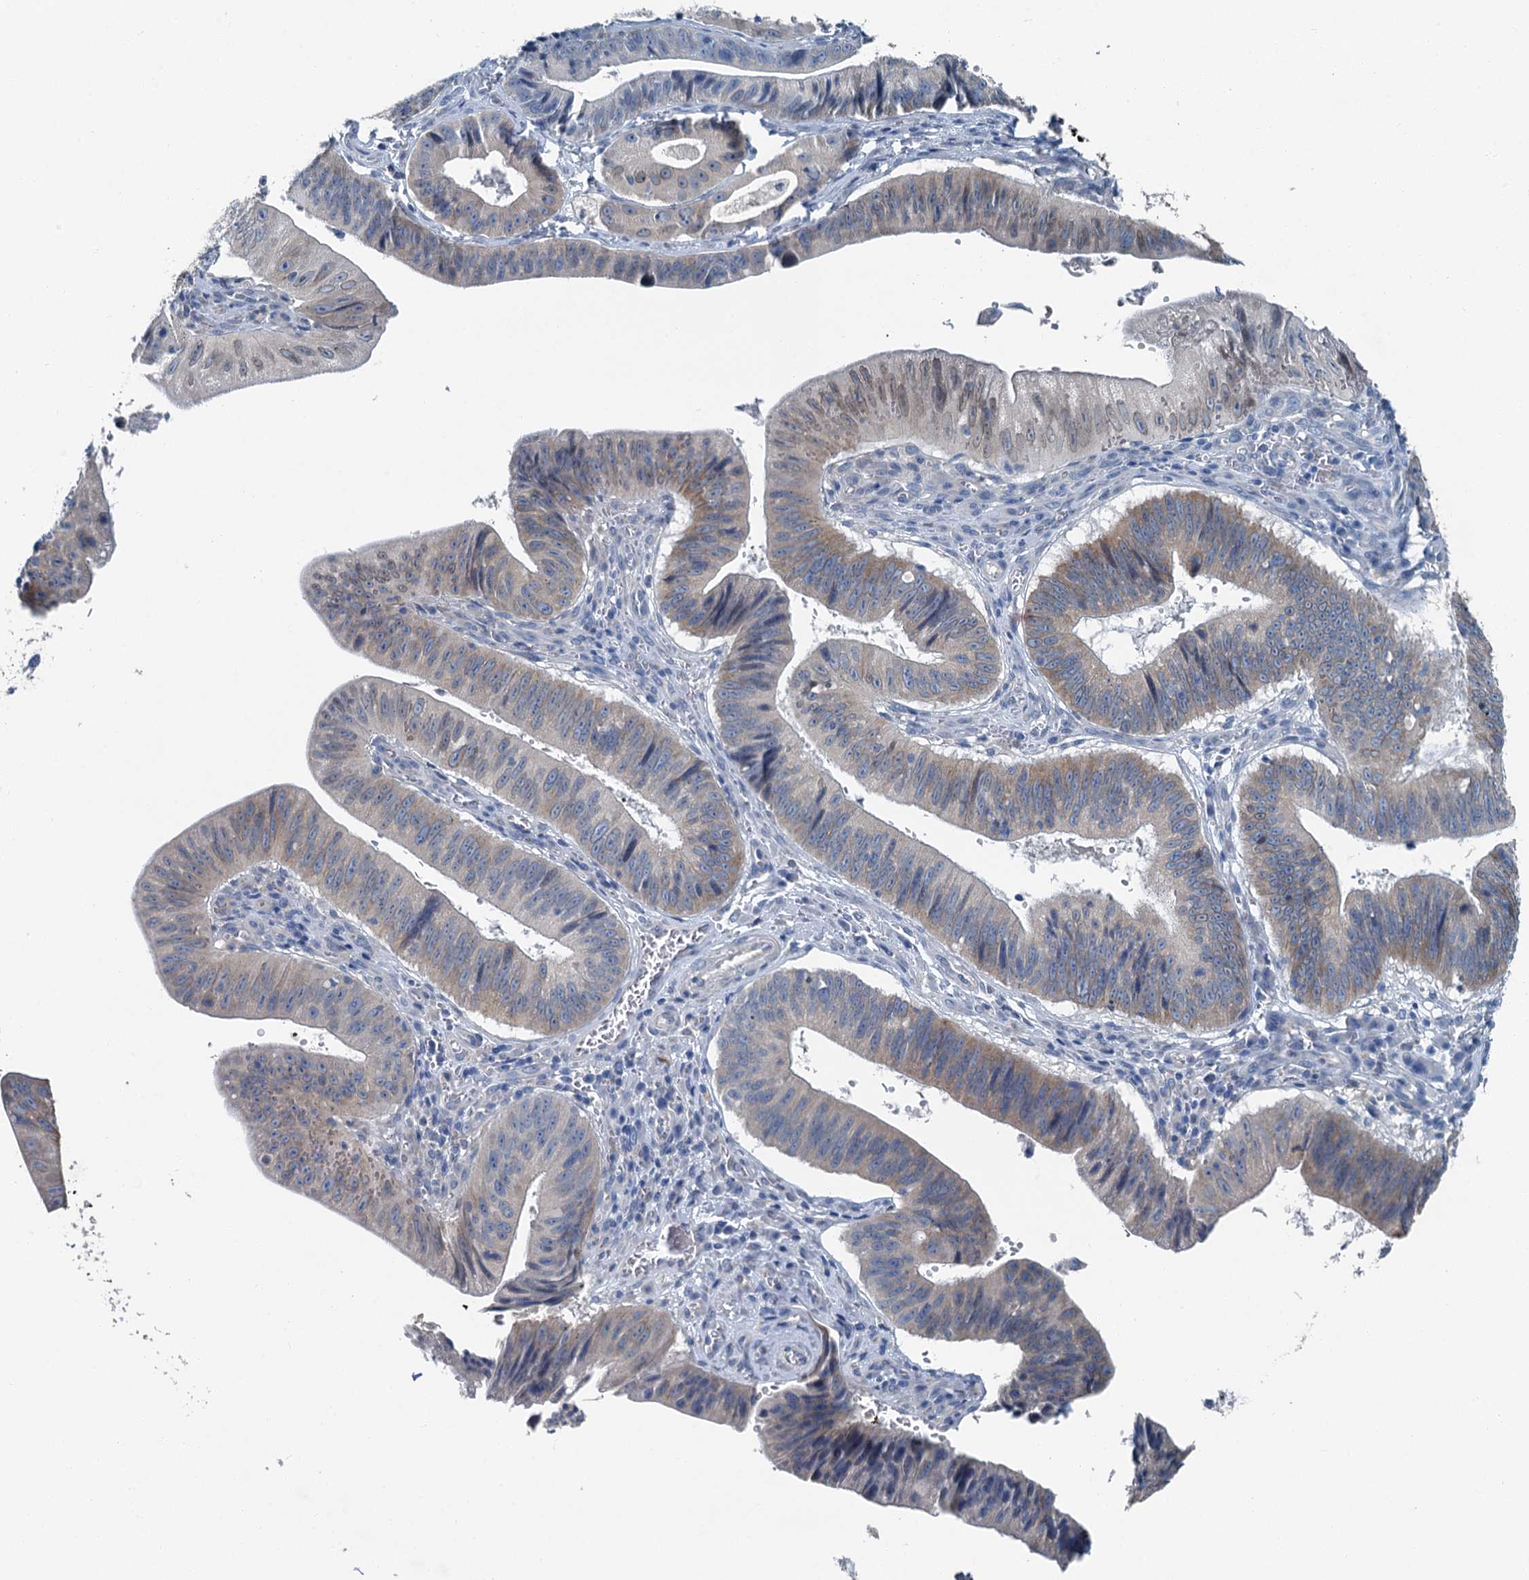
{"staining": {"intensity": "weak", "quantity": "<25%", "location": "cytoplasmic/membranous"}, "tissue": "stomach cancer", "cell_type": "Tumor cells", "image_type": "cancer", "snomed": [{"axis": "morphology", "description": "Adenocarcinoma, NOS"}, {"axis": "topography", "description": "Stomach"}], "caption": "An image of human stomach cancer is negative for staining in tumor cells. (IHC, brightfield microscopy, high magnification).", "gene": "C6orf120", "patient": {"sex": "male", "age": 59}}